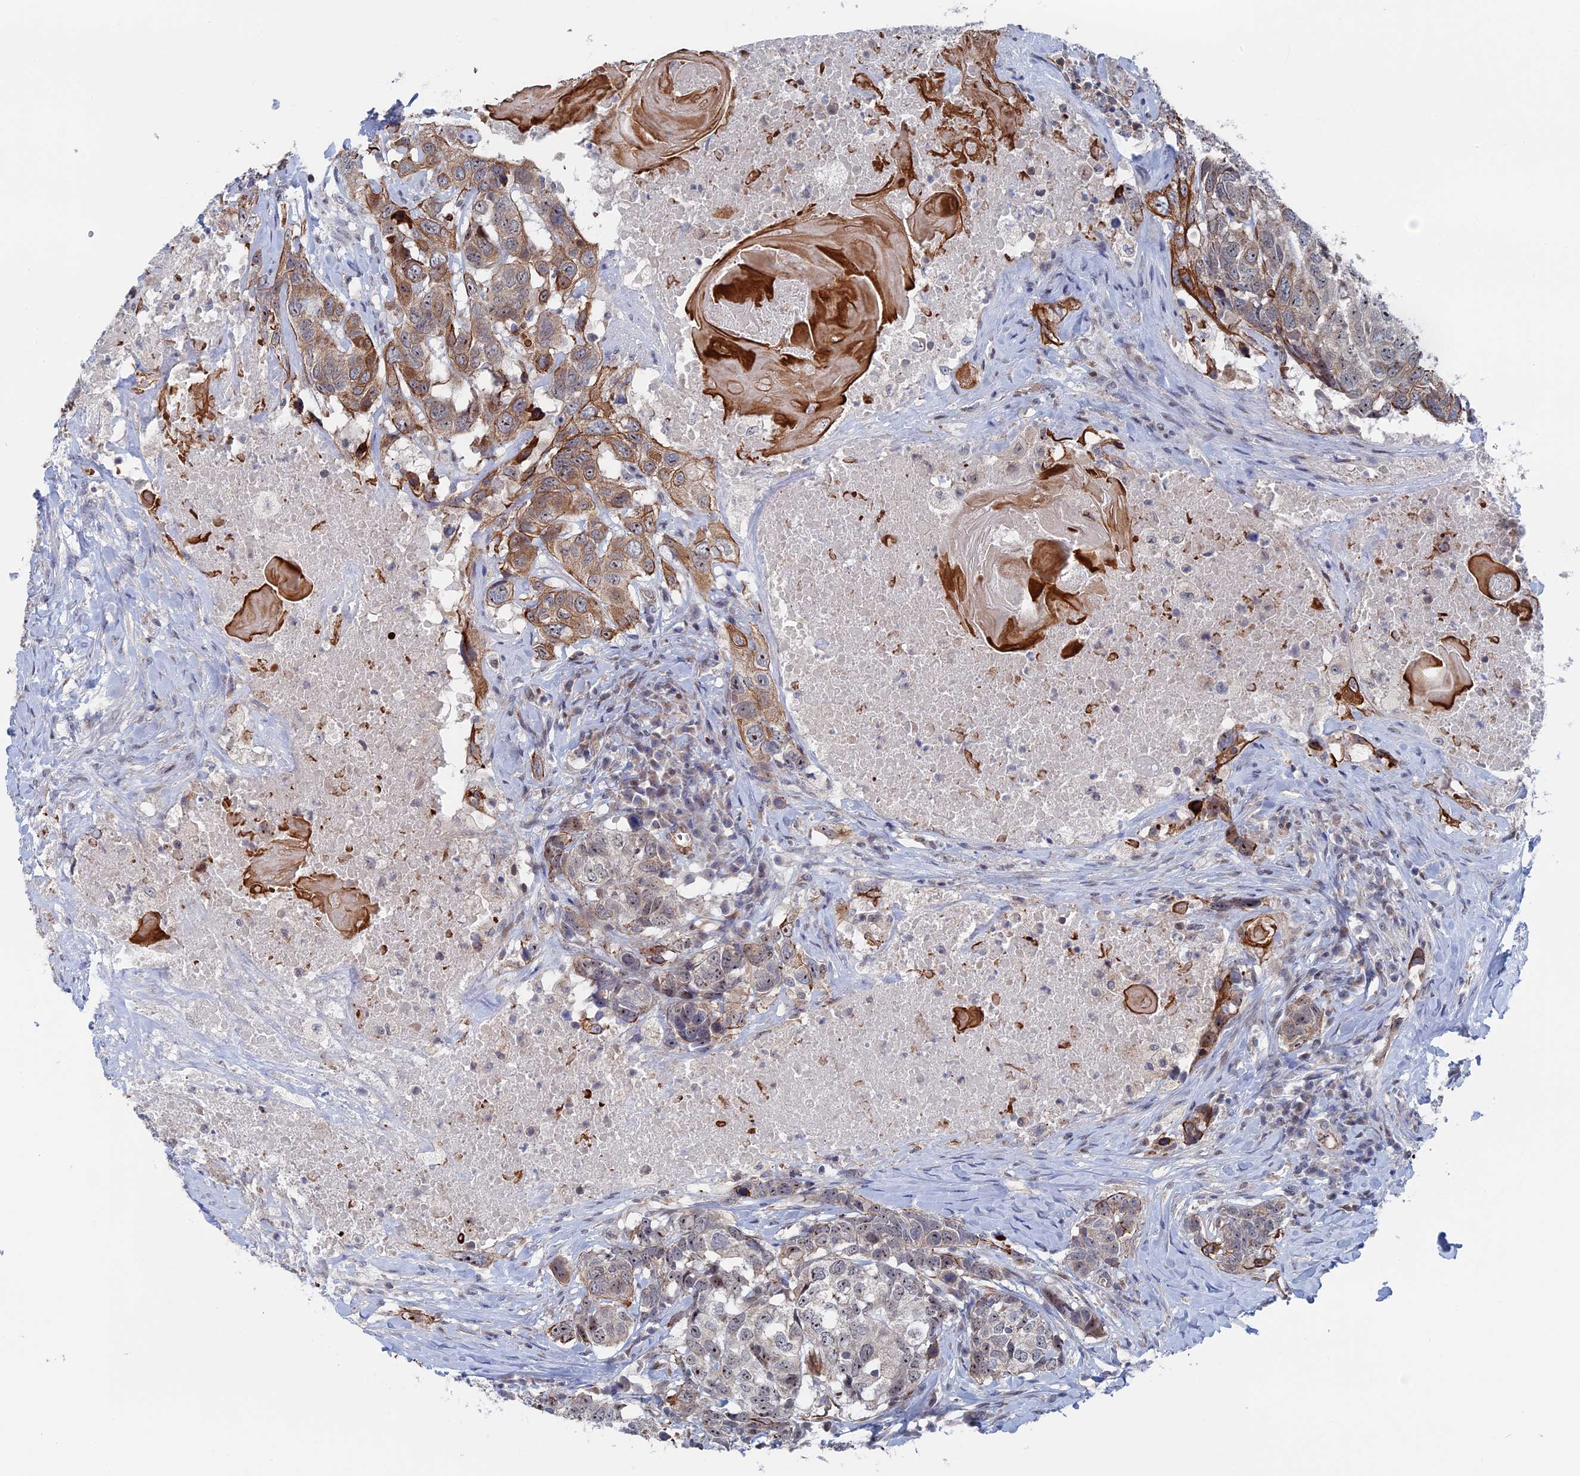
{"staining": {"intensity": "moderate", "quantity": "<25%", "location": "cytoplasmic/membranous"}, "tissue": "head and neck cancer", "cell_type": "Tumor cells", "image_type": "cancer", "snomed": [{"axis": "morphology", "description": "Squamous cell carcinoma, NOS"}, {"axis": "topography", "description": "Head-Neck"}], "caption": "Brown immunohistochemical staining in head and neck cancer demonstrates moderate cytoplasmic/membranous staining in approximately <25% of tumor cells. Using DAB (brown) and hematoxylin (blue) stains, captured at high magnification using brightfield microscopy.", "gene": "IL7", "patient": {"sex": "male", "age": 66}}